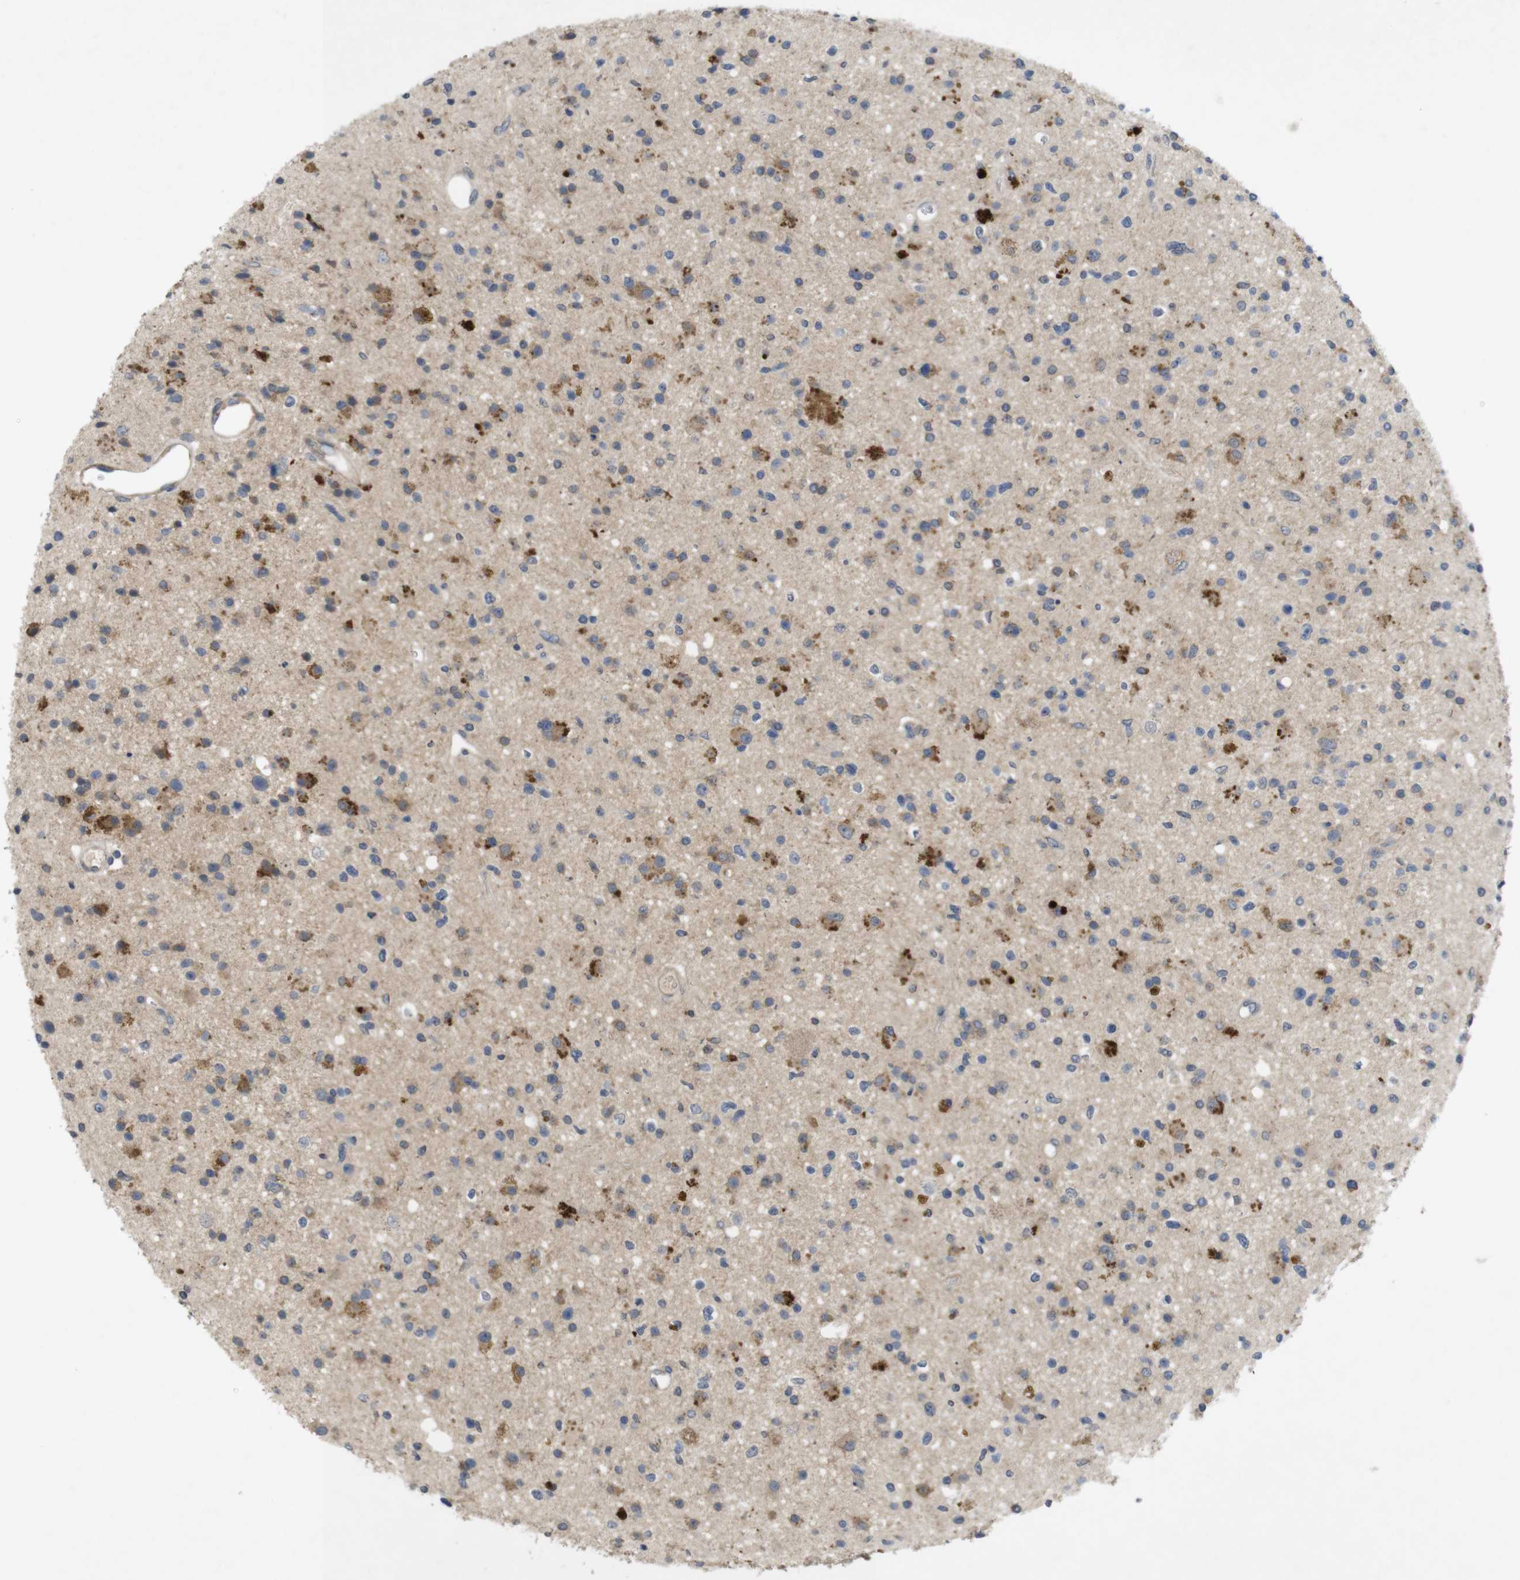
{"staining": {"intensity": "moderate", "quantity": "25%-75%", "location": "cytoplasmic/membranous"}, "tissue": "glioma", "cell_type": "Tumor cells", "image_type": "cancer", "snomed": [{"axis": "morphology", "description": "Glioma, malignant, High grade"}, {"axis": "topography", "description": "Brain"}], "caption": "Moderate cytoplasmic/membranous positivity for a protein is identified in approximately 25%-75% of tumor cells of malignant glioma (high-grade) using immunohistochemistry.", "gene": "BCAR3", "patient": {"sex": "male", "age": 33}}